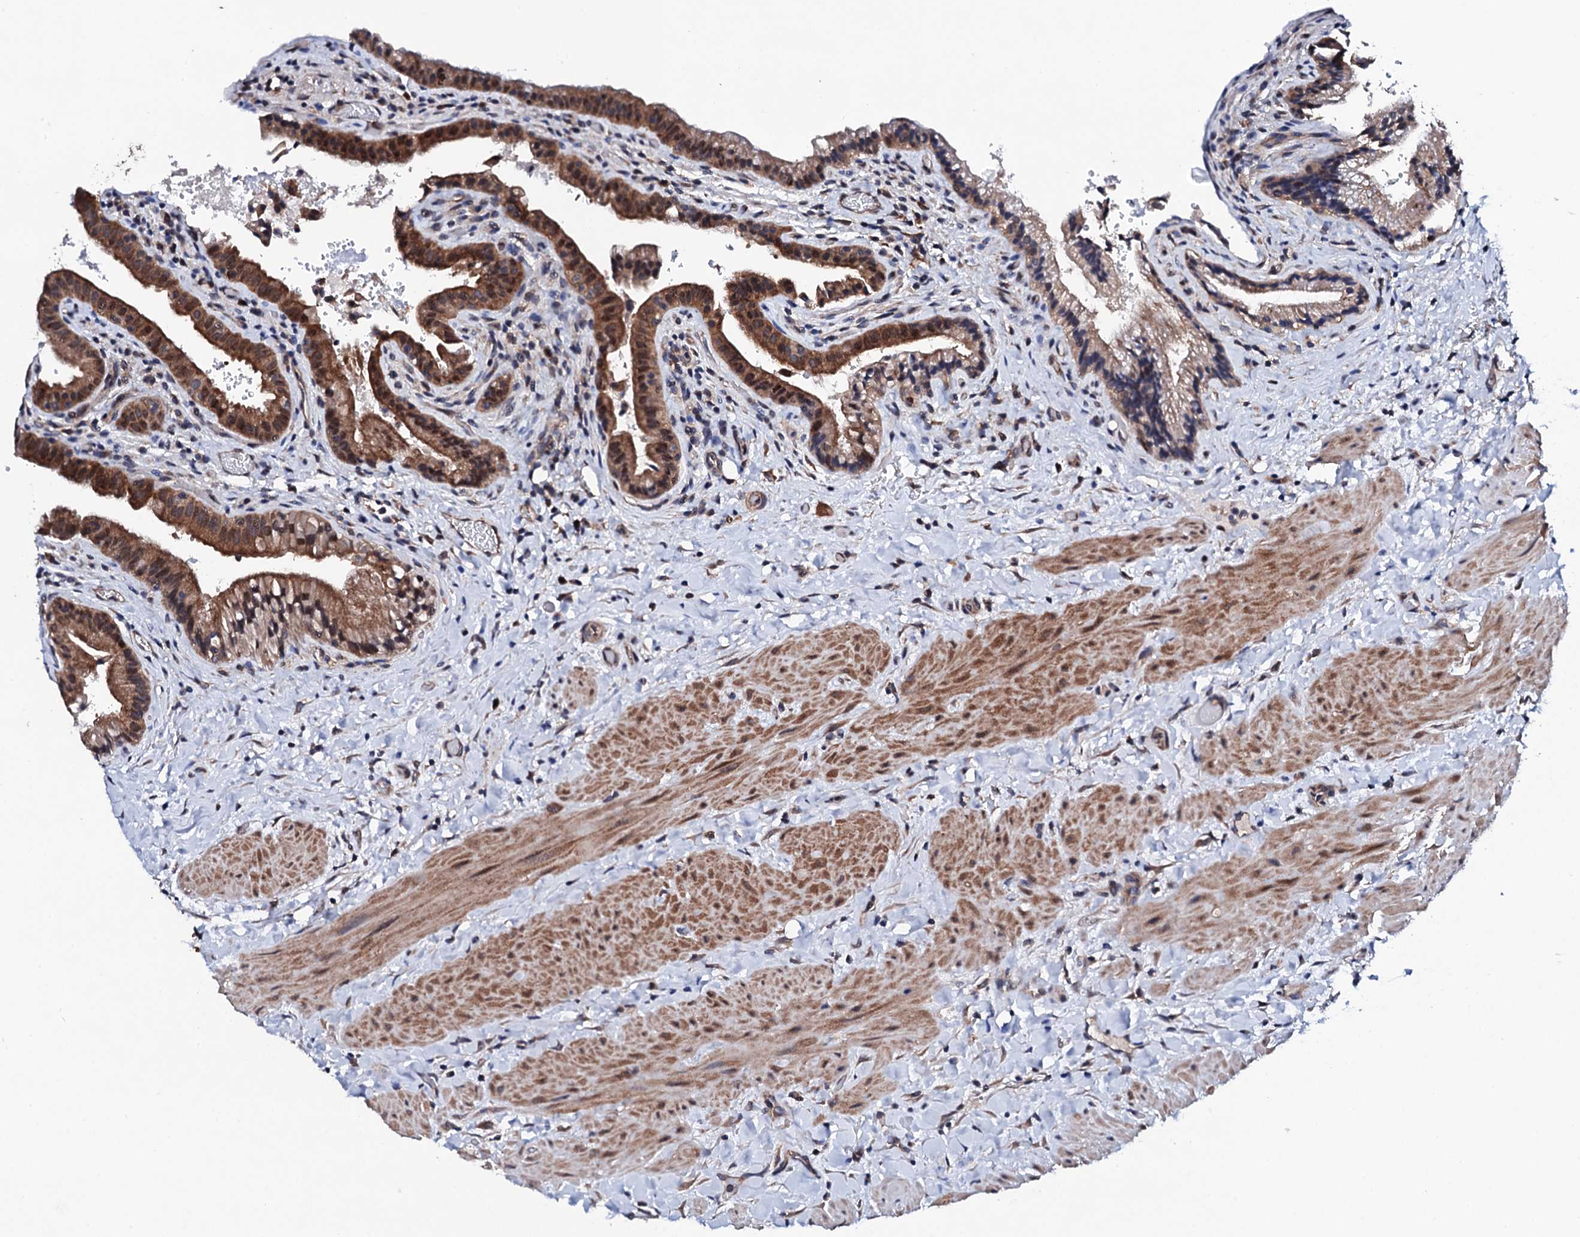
{"staining": {"intensity": "strong", "quantity": ">75%", "location": "cytoplasmic/membranous,nuclear"}, "tissue": "gallbladder", "cell_type": "Glandular cells", "image_type": "normal", "snomed": [{"axis": "morphology", "description": "Normal tissue, NOS"}, {"axis": "topography", "description": "Gallbladder"}], "caption": "Benign gallbladder displays strong cytoplasmic/membranous,nuclear staining in about >75% of glandular cells.", "gene": "IP6K1", "patient": {"sex": "male", "age": 24}}